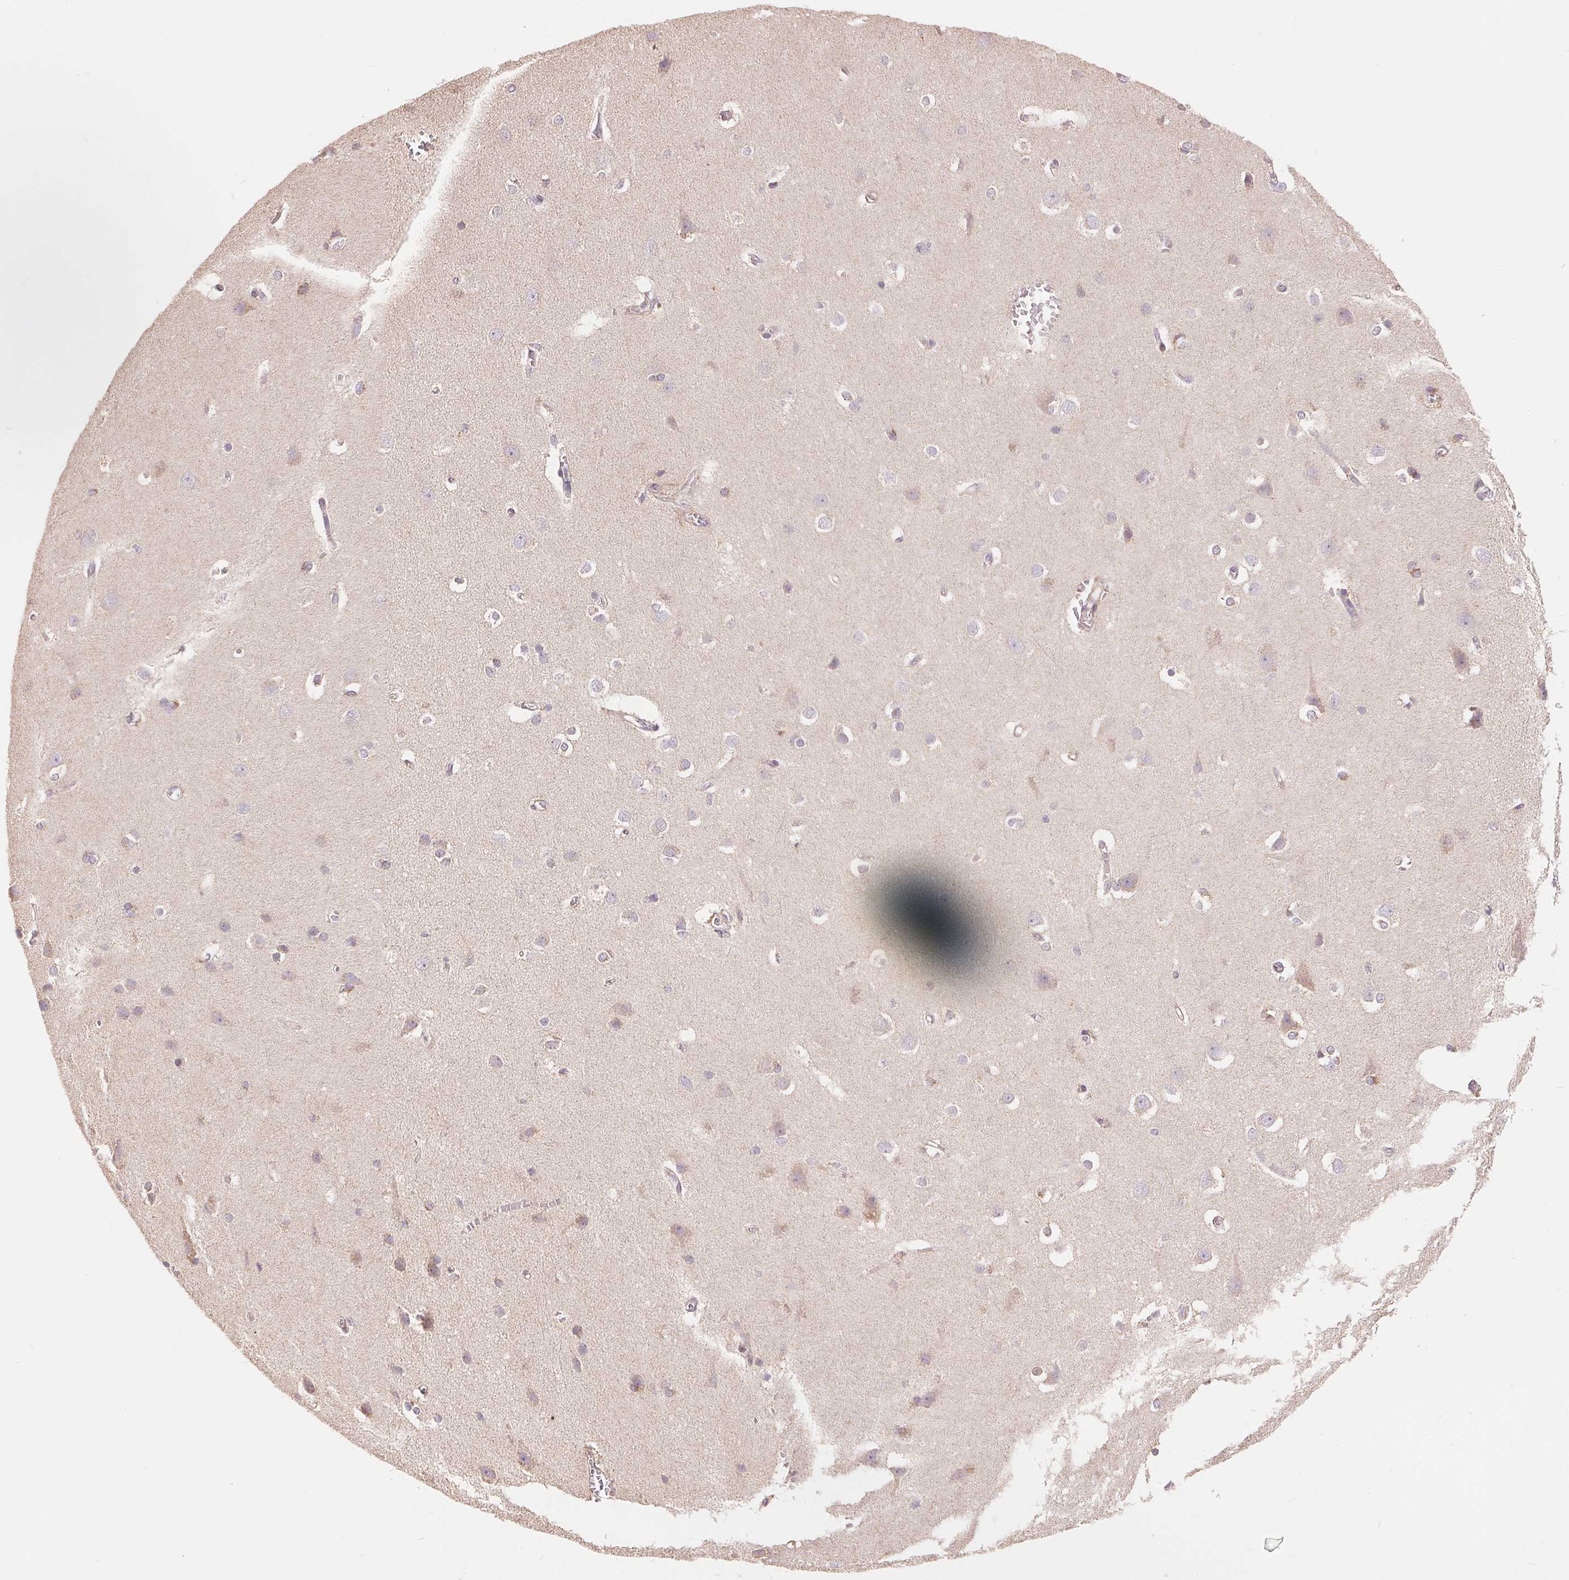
{"staining": {"intensity": "weak", "quantity": "25%-75%", "location": "cytoplasmic/membranous"}, "tissue": "cerebral cortex", "cell_type": "Endothelial cells", "image_type": "normal", "snomed": [{"axis": "morphology", "description": "Normal tissue, NOS"}, {"axis": "topography", "description": "Cerebral cortex"}], "caption": "Endothelial cells show low levels of weak cytoplasmic/membranous expression in approximately 25%-75% of cells in normal cerebral cortex.", "gene": "DGUOK", "patient": {"sex": "male", "age": 37}}